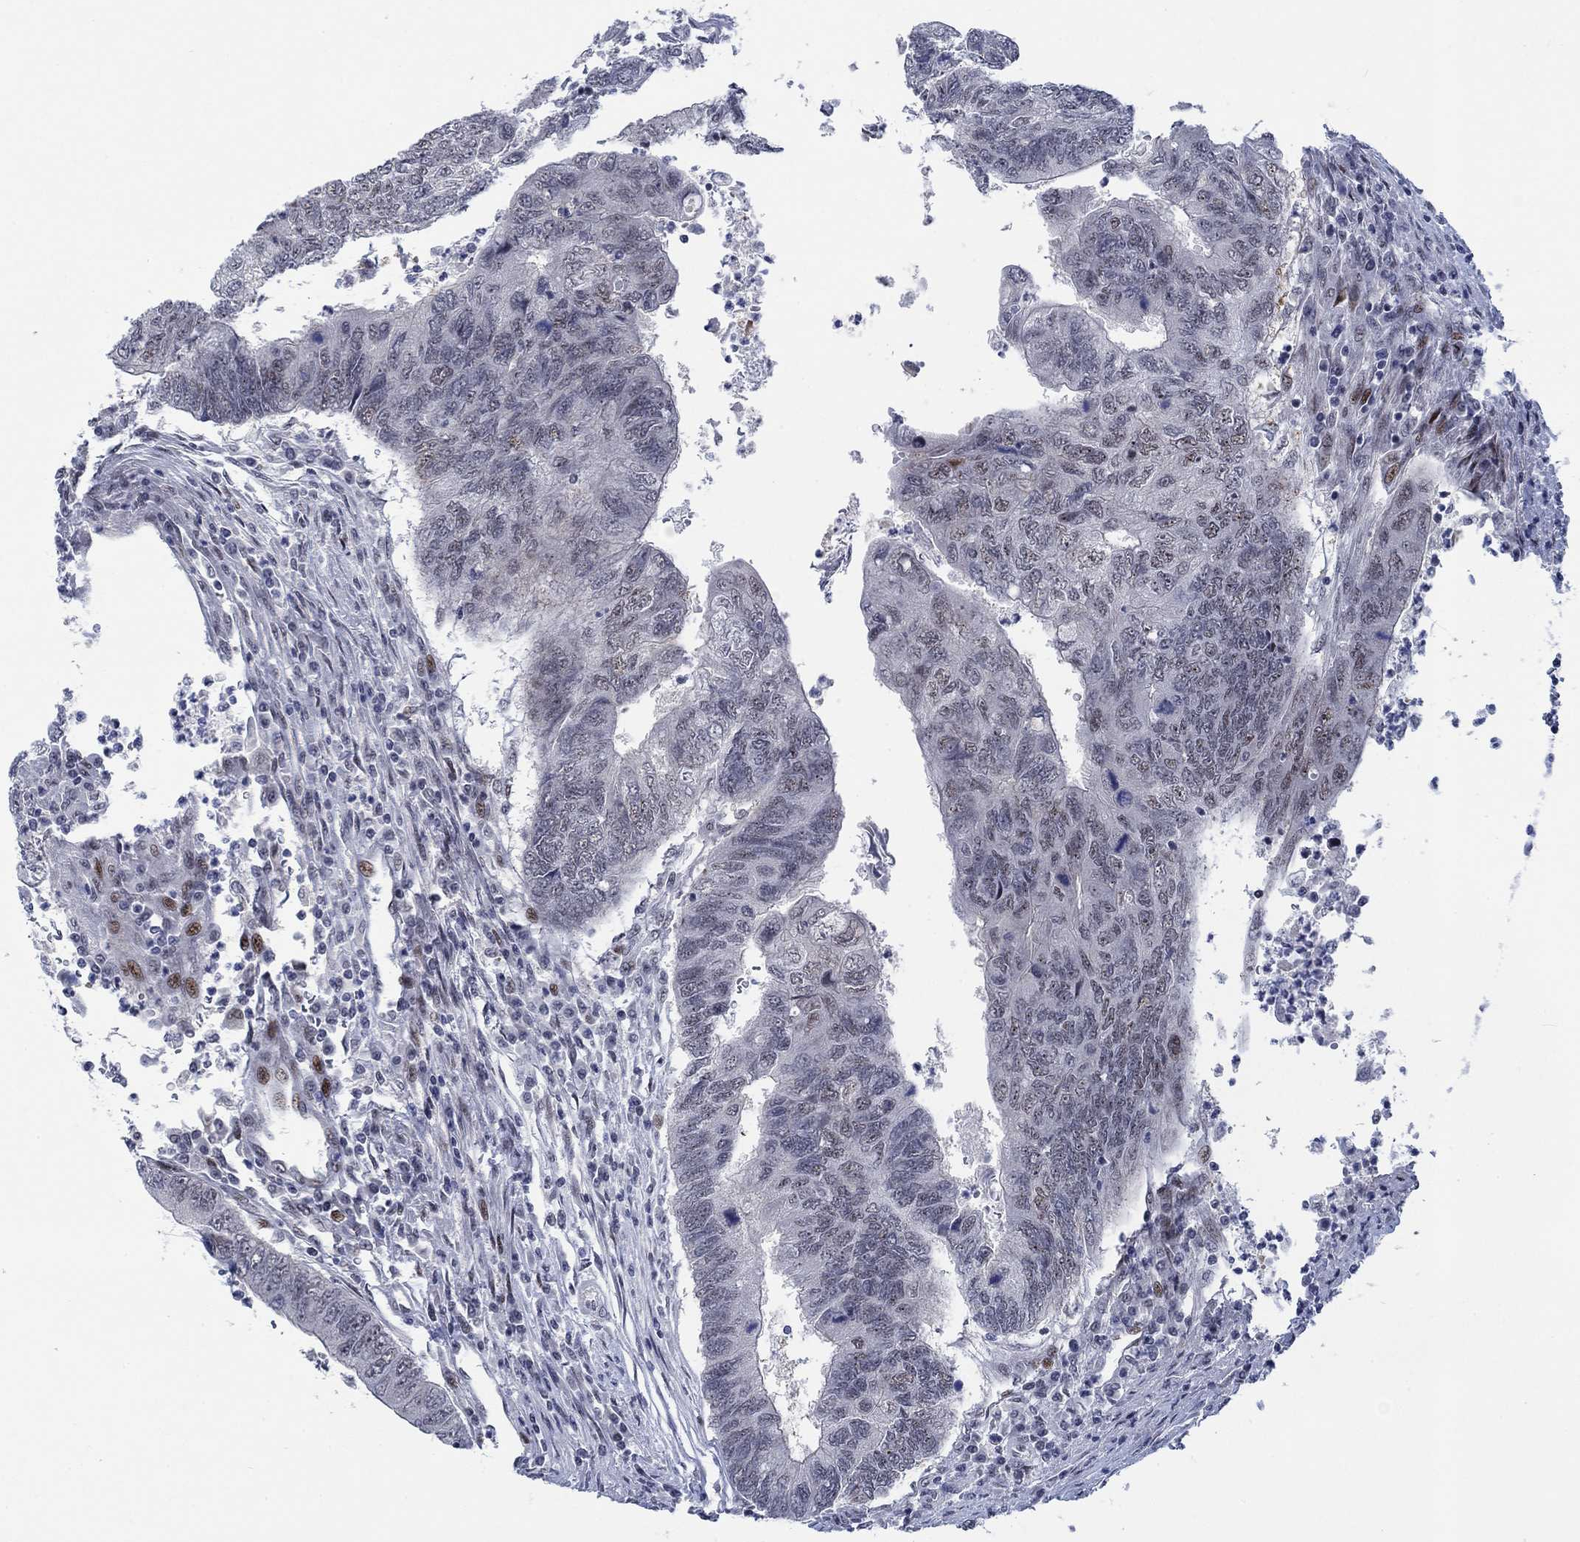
{"staining": {"intensity": "negative", "quantity": "none", "location": "none"}, "tissue": "colorectal cancer", "cell_type": "Tumor cells", "image_type": "cancer", "snomed": [{"axis": "morphology", "description": "Adenocarcinoma, NOS"}, {"axis": "topography", "description": "Colon"}], "caption": "Immunohistochemical staining of human adenocarcinoma (colorectal) reveals no significant staining in tumor cells.", "gene": "NEU3", "patient": {"sex": "female", "age": 67}}